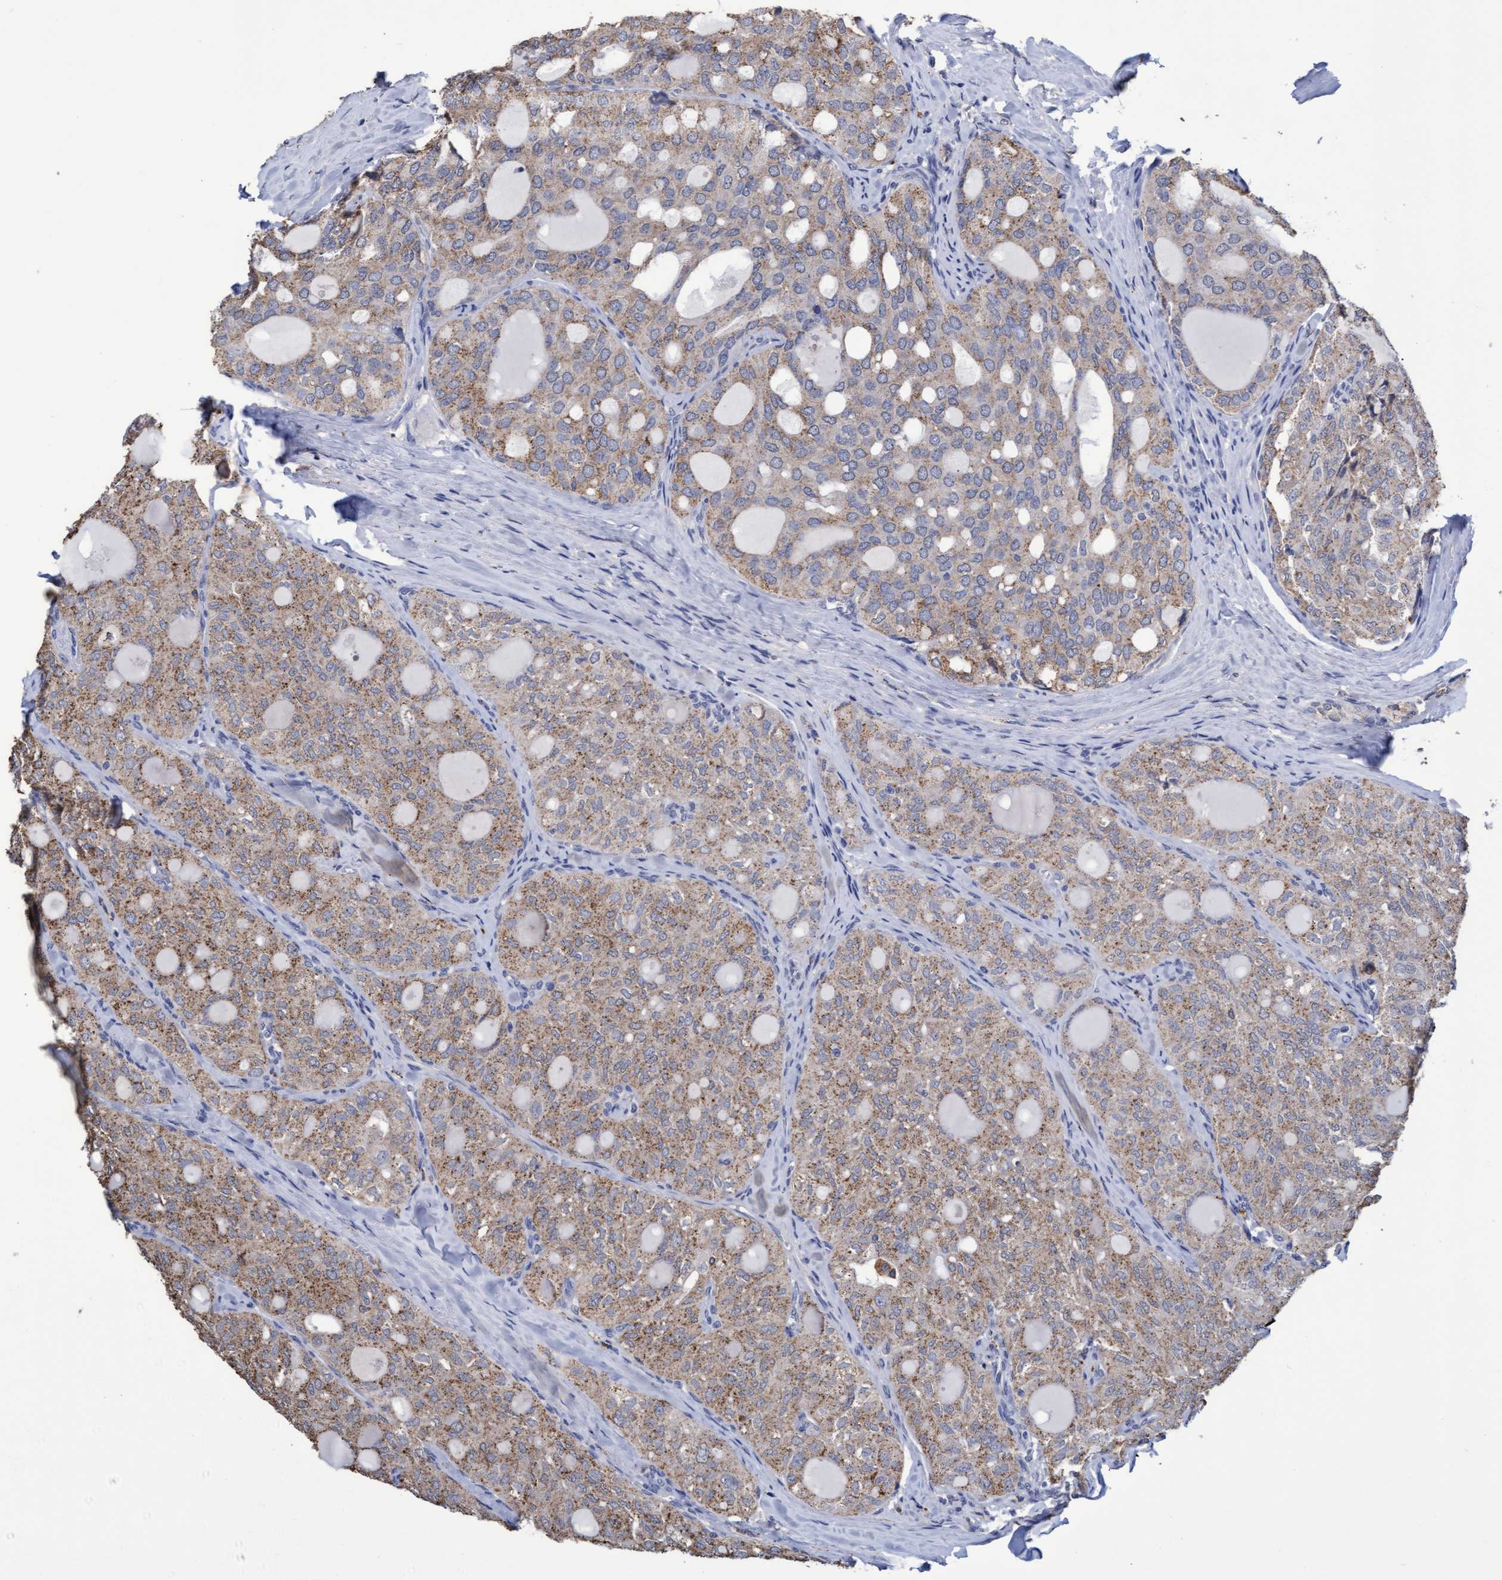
{"staining": {"intensity": "weak", "quantity": ">75%", "location": "cytoplasmic/membranous"}, "tissue": "thyroid cancer", "cell_type": "Tumor cells", "image_type": "cancer", "snomed": [{"axis": "morphology", "description": "Follicular adenoma carcinoma, NOS"}, {"axis": "topography", "description": "Thyroid gland"}], "caption": "IHC micrograph of neoplastic tissue: human thyroid cancer stained using immunohistochemistry demonstrates low levels of weak protein expression localized specifically in the cytoplasmic/membranous of tumor cells, appearing as a cytoplasmic/membranous brown color.", "gene": "GPR39", "patient": {"sex": "male", "age": 75}}